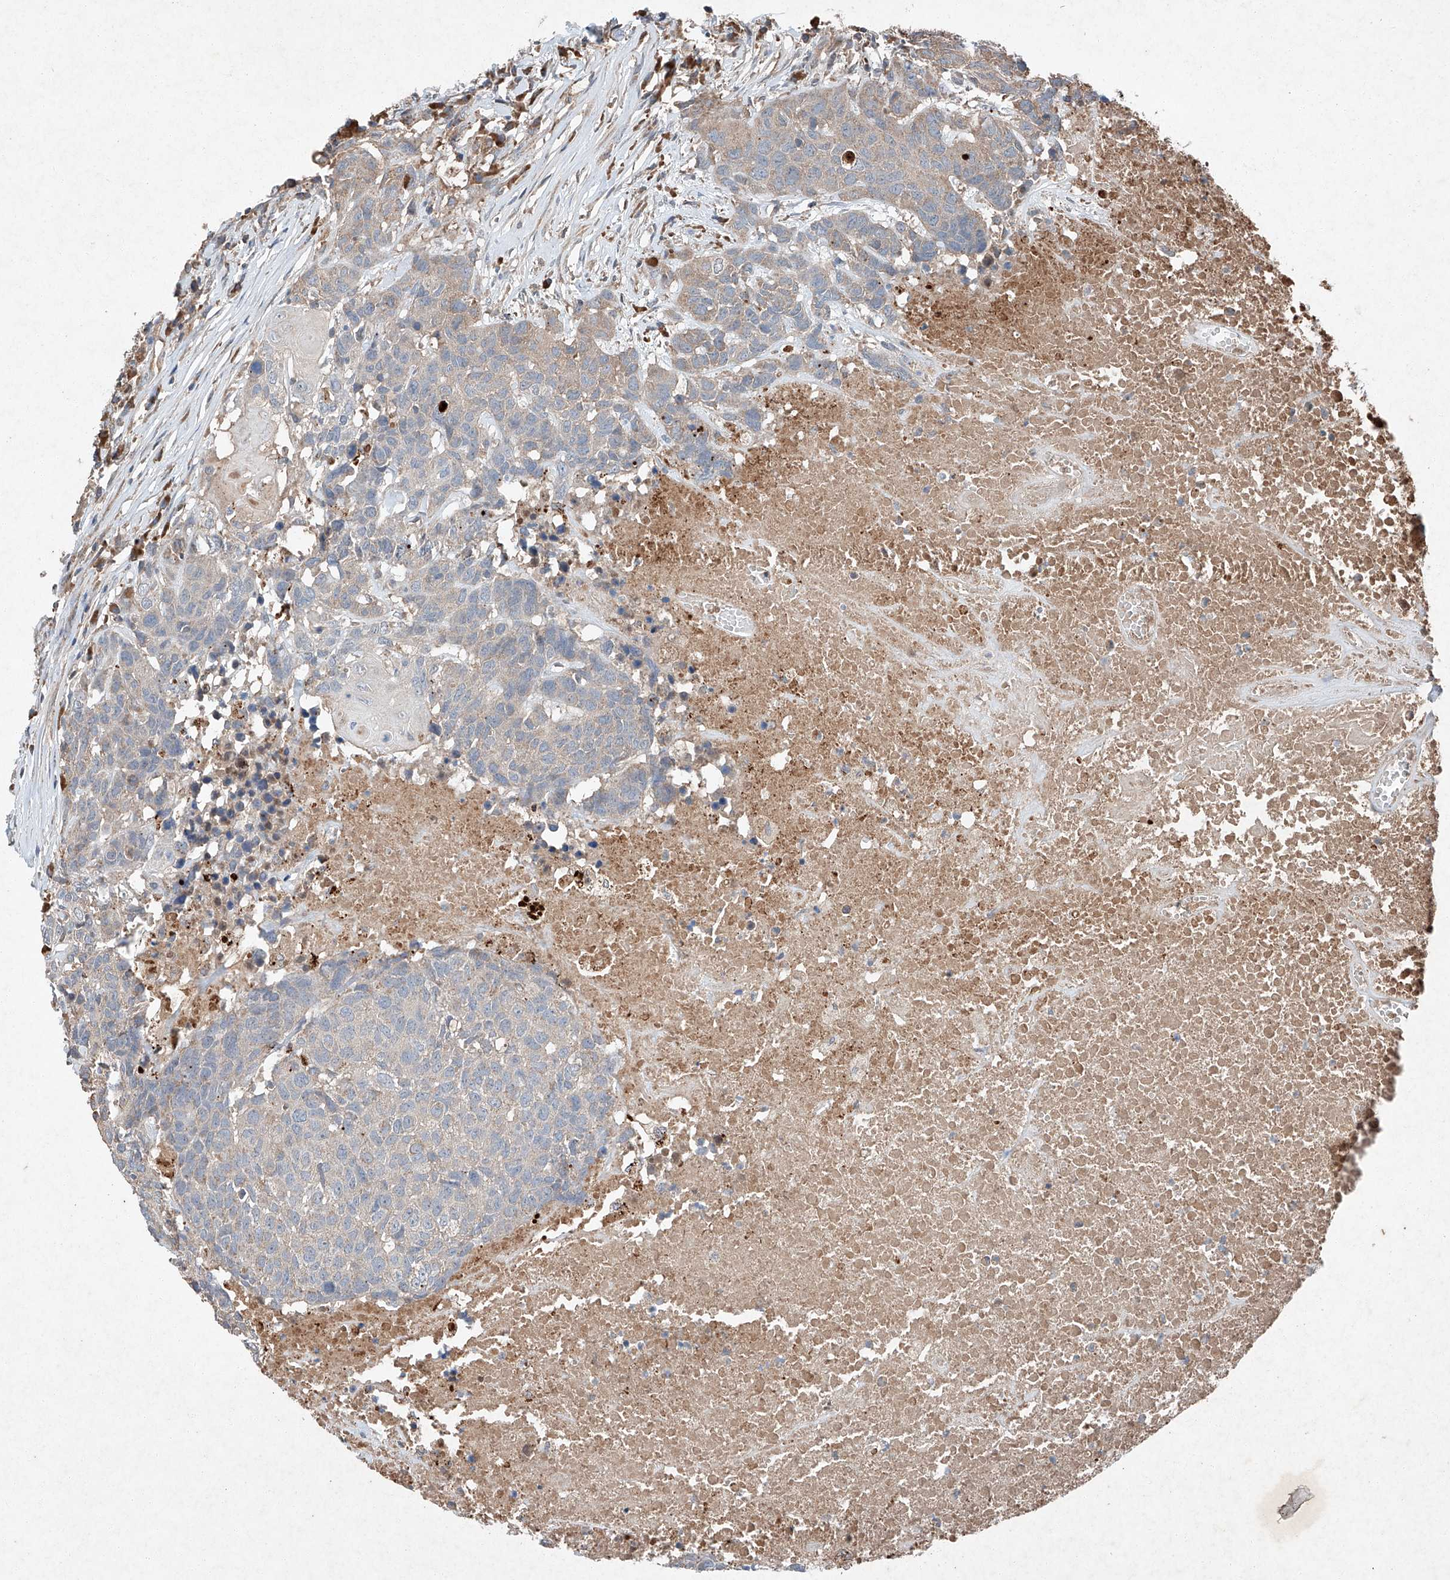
{"staining": {"intensity": "weak", "quantity": "<25%", "location": "cytoplasmic/membranous"}, "tissue": "head and neck cancer", "cell_type": "Tumor cells", "image_type": "cancer", "snomed": [{"axis": "morphology", "description": "Squamous cell carcinoma, NOS"}, {"axis": "topography", "description": "Head-Neck"}], "caption": "Head and neck cancer stained for a protein using immunohistochemistry (IHC) reveals no staining tumor cells.", "gene": "RUSC1", "patient": {"sex": "male", "age": 66}}